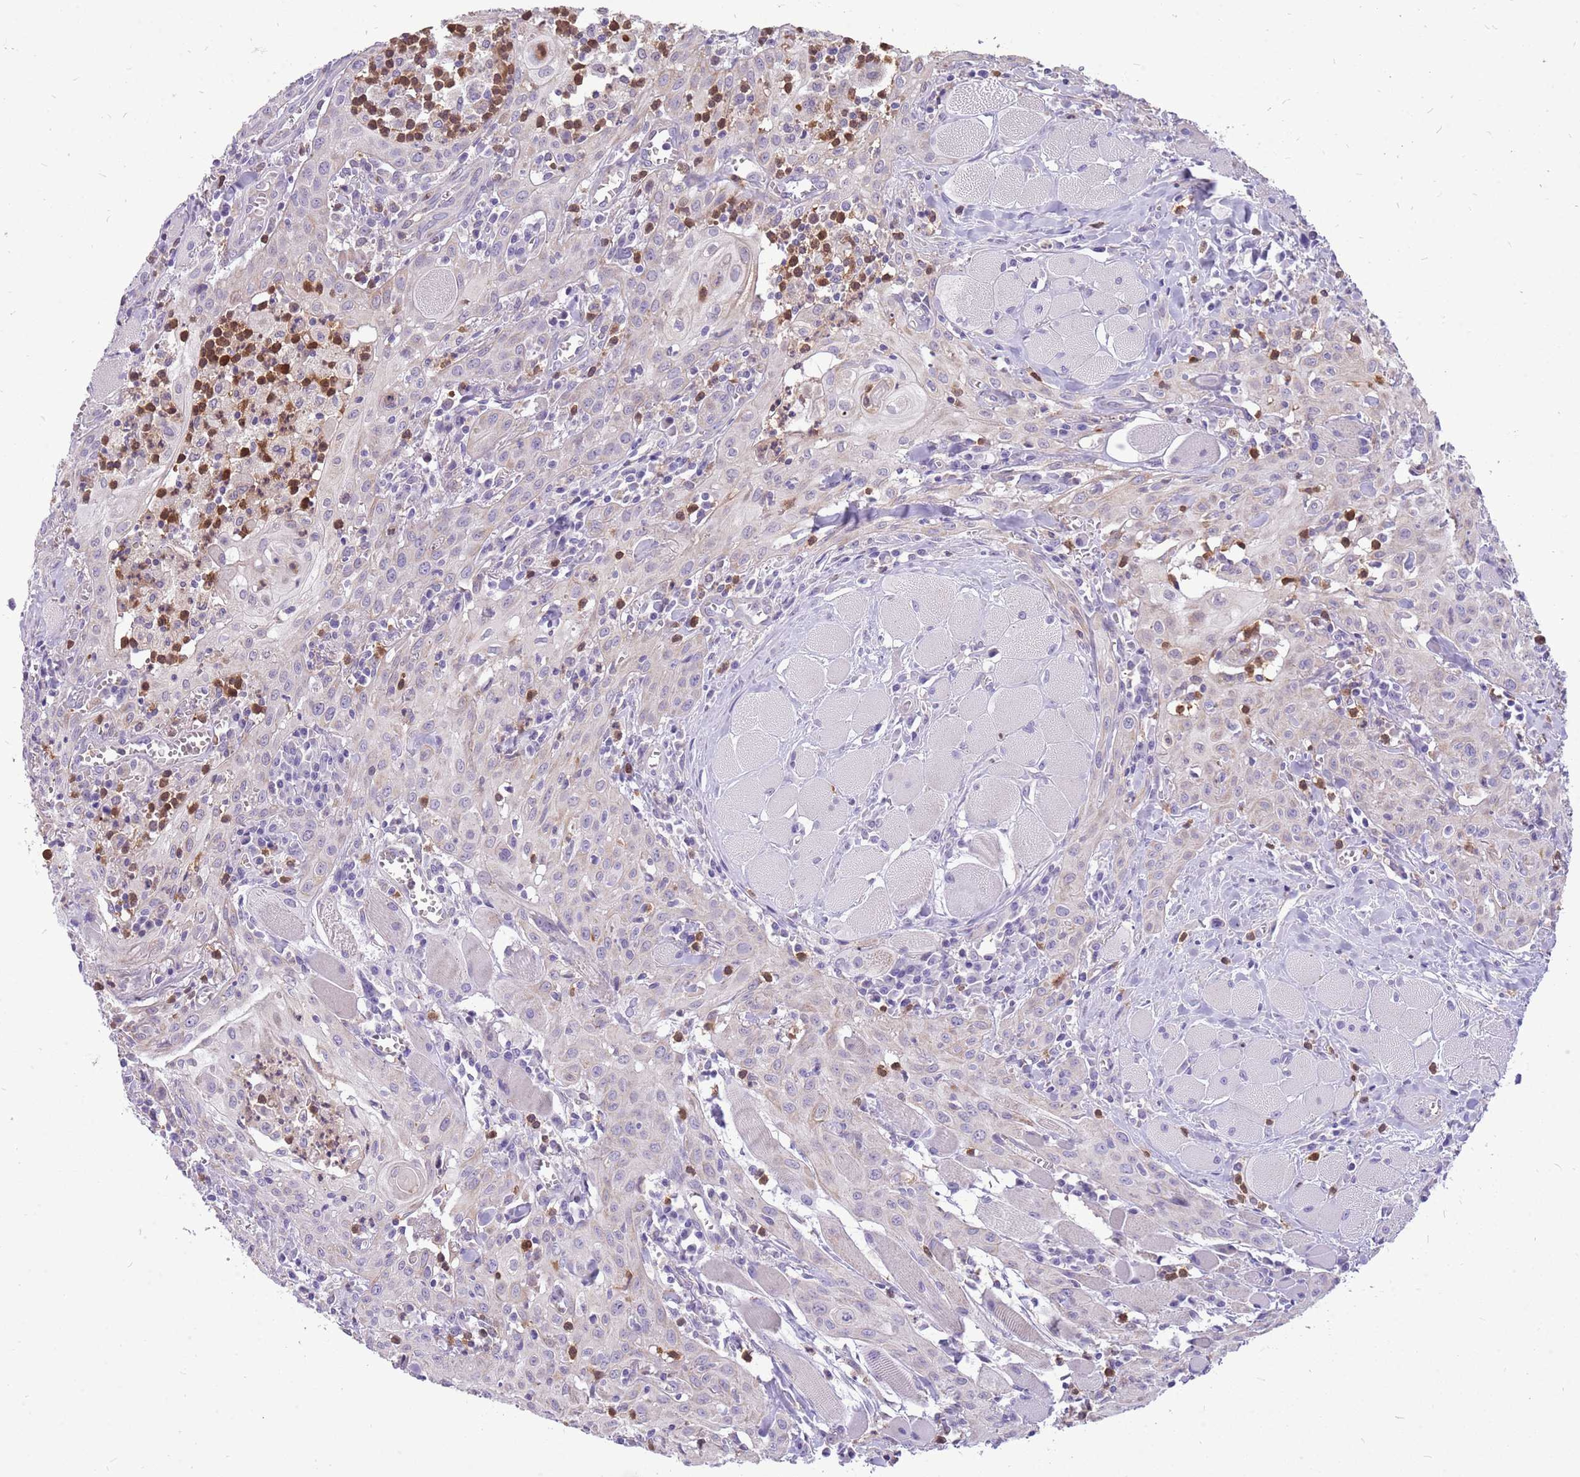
{"staining": {"intensity": "negative", "quantity": "none", "location": "none"}, "tissue": "head and neck cancer", "cell_type": "Tumor cells", "image_type": "cancer", "snomed": [{"axis": "morphology", "description": "Squamous cell carcinoma, NOS"}, {"axis": "topography", "description": "Oral tissue"}, {"axis": "topography", "description": "Head-Neck"}], "caption": "There is no significant expression in tumor cells of squamous cell carcinoma (head and neck).", "gene": "PCNX1", "patient": {"sex": "female", "age": 70}}